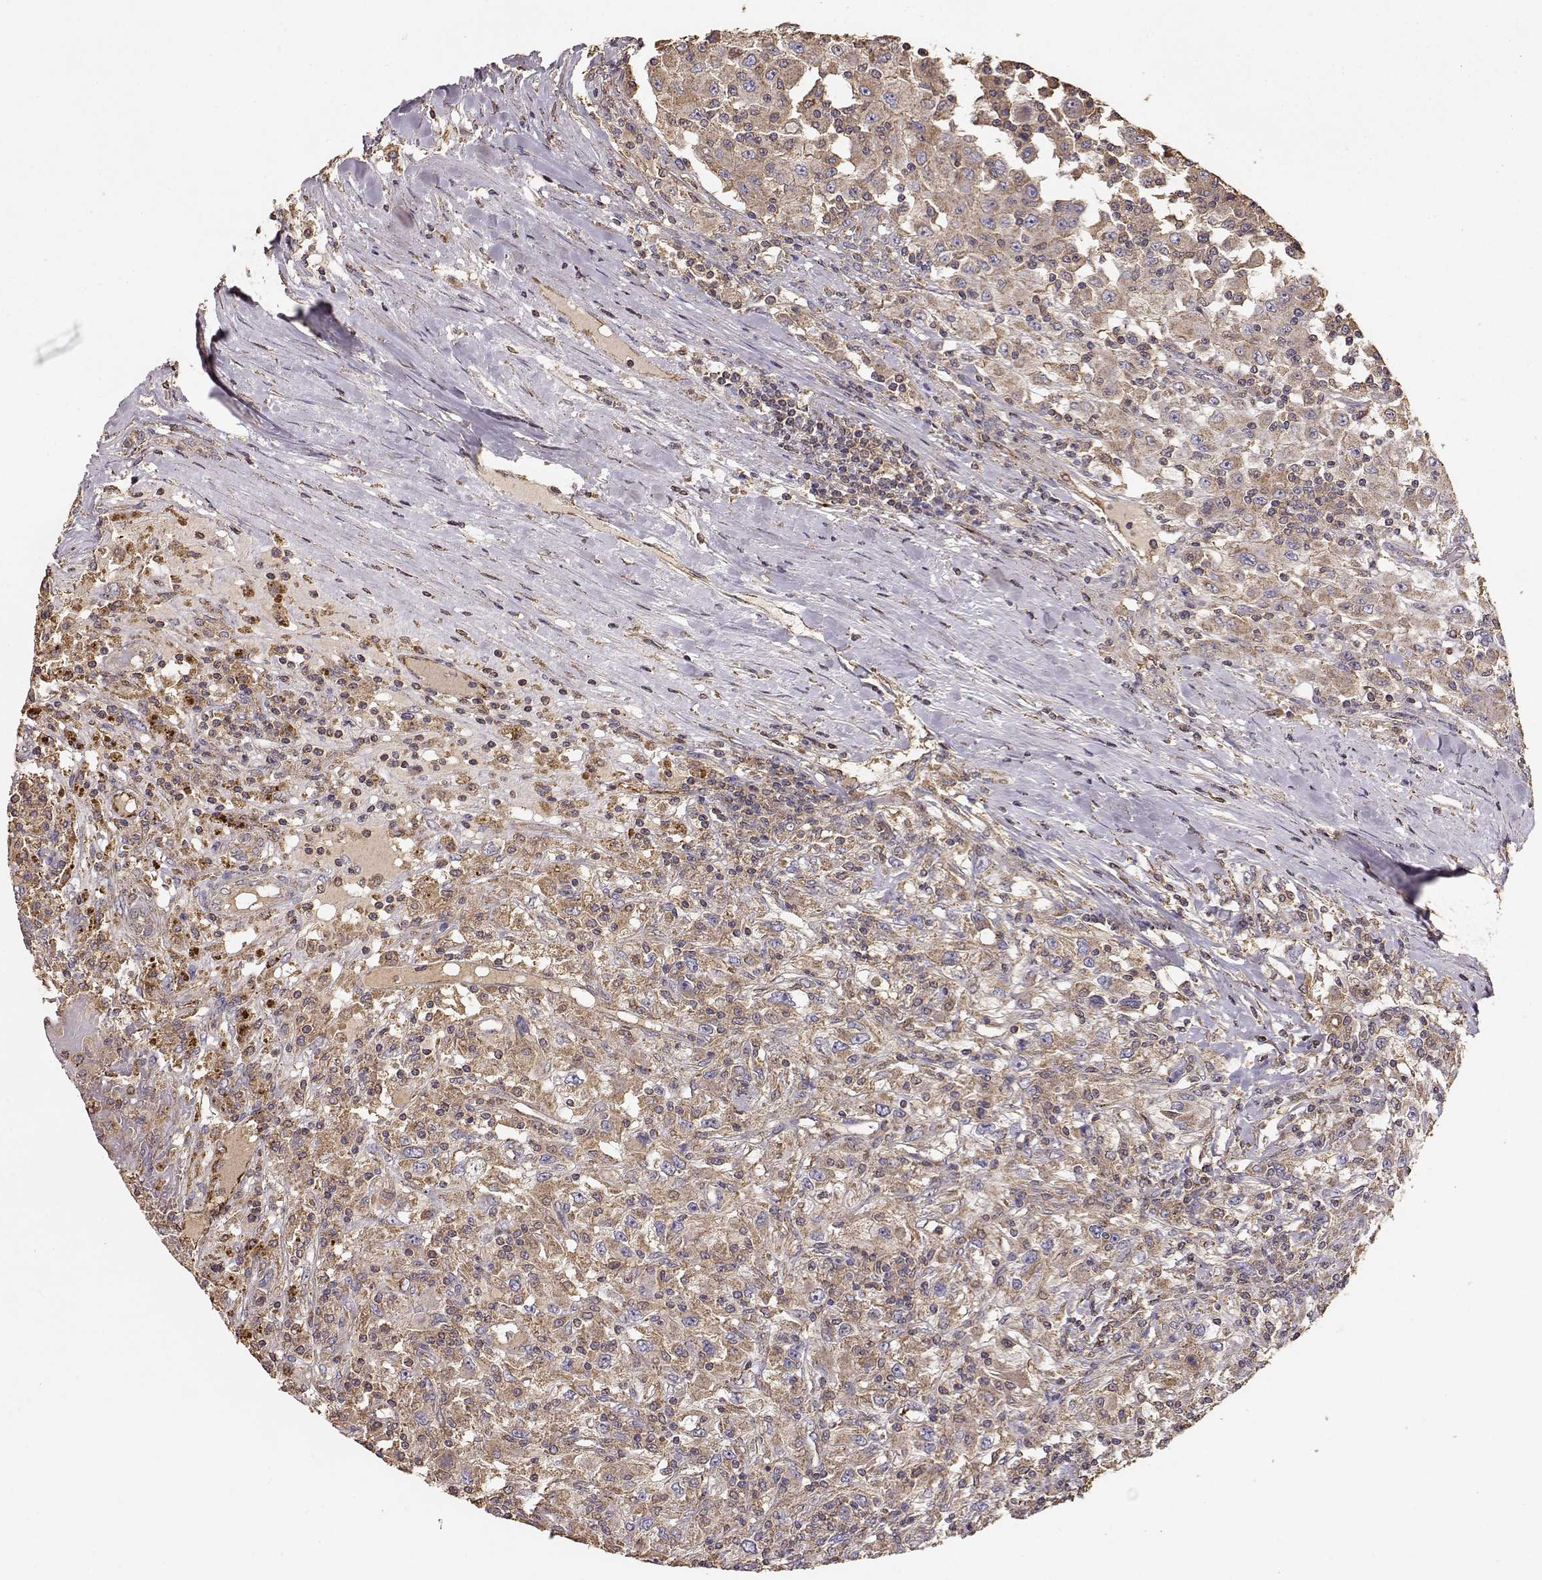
{"staining": {"intensity": "moderate", "quantity": ">75%", "location": "cytoplasmic/membranous"}, "tissue": "renal cancer", "cell_type": "Tumor cells", "image_type": "cancer", "snomed": [{"axis": "morphology", "description": "Adenocarcinoma, NOS"}, {"axis": "topography", "description": "Kidney"}], "caption": "Tumor cells exhibit medium levels of moderate cytoplasmic/membranous expression in approximately >75% of cells in renal cancer (adenocarcinoma).", "gene": "TARS3", "patient": {"sex": "female", "age": 67}}